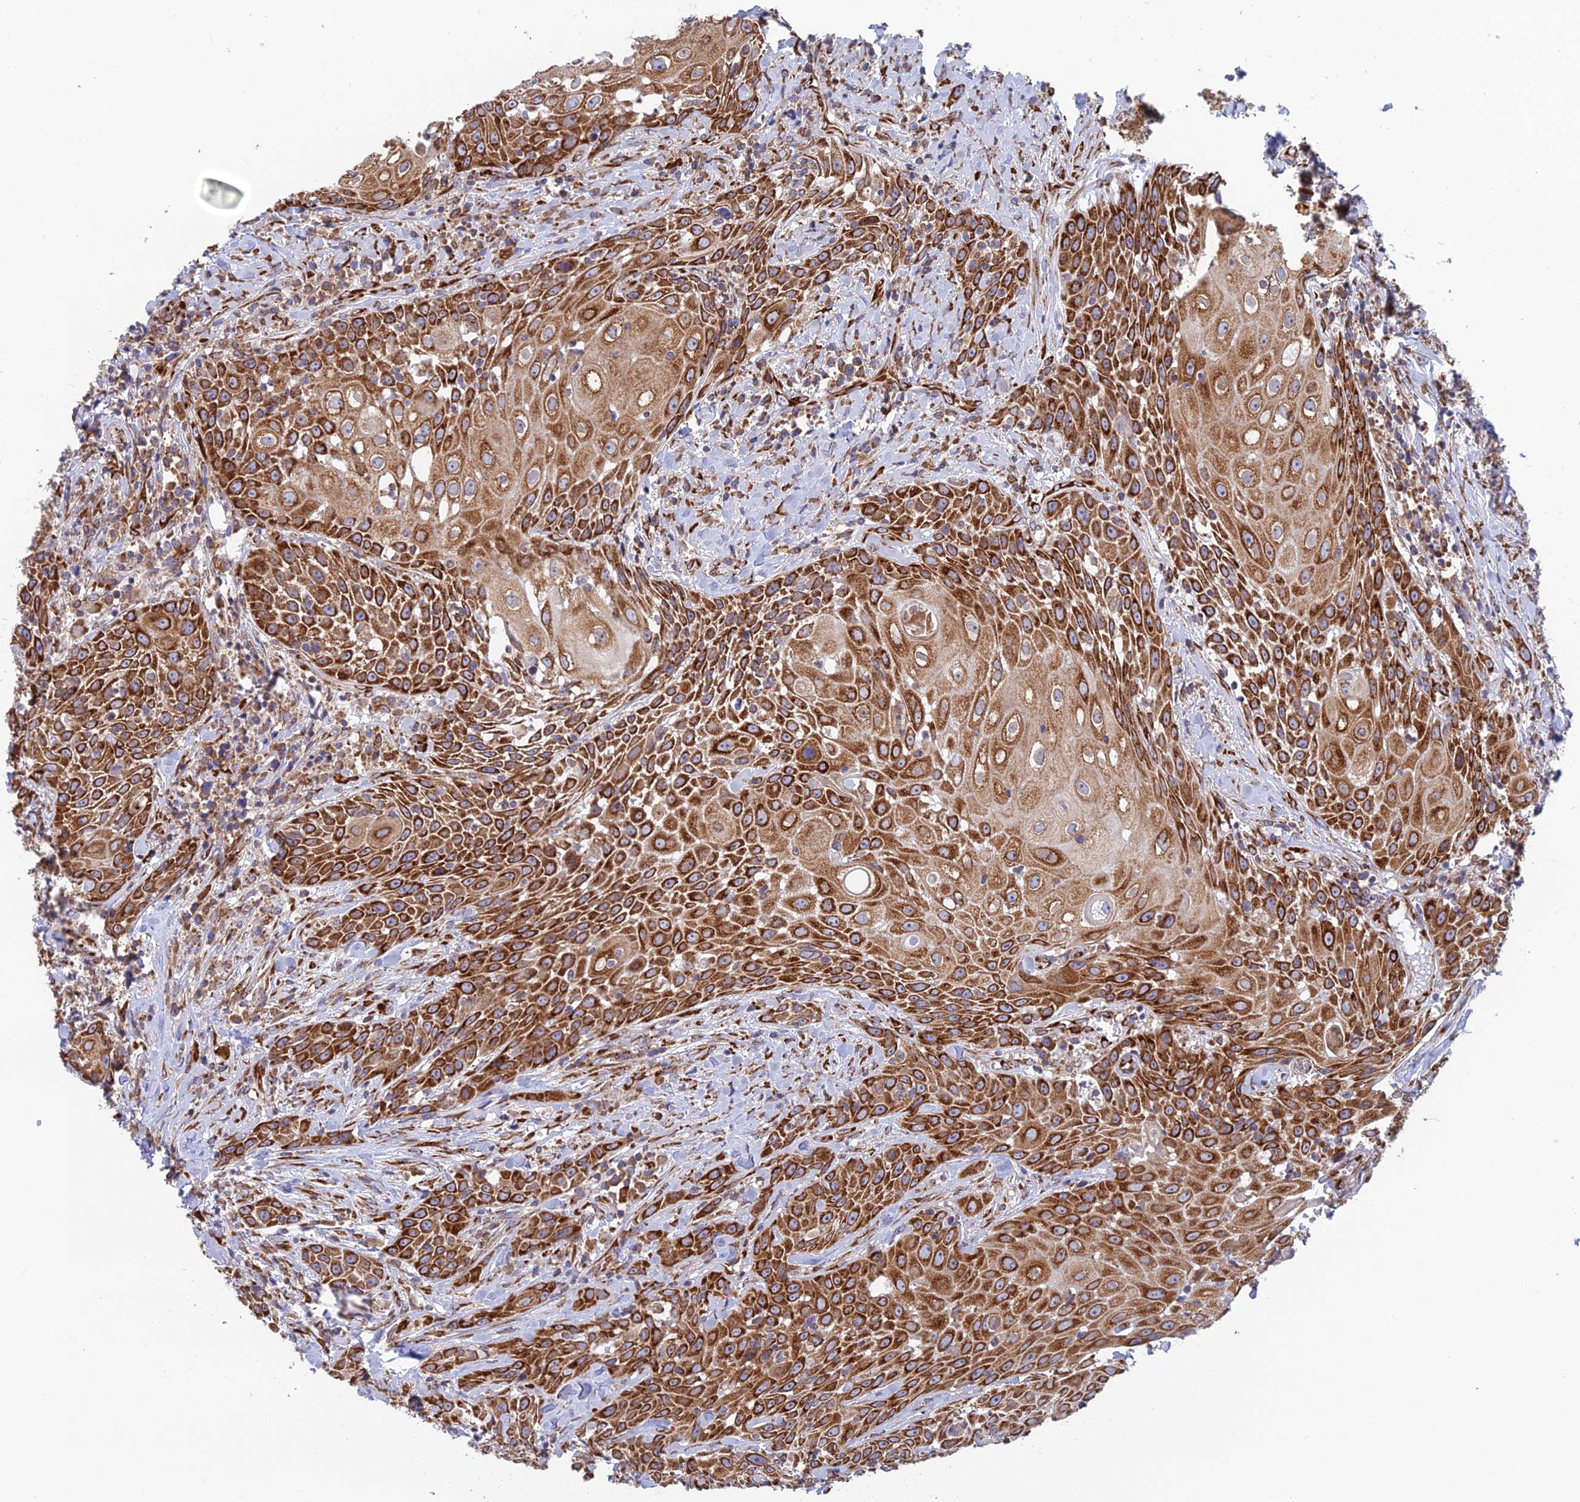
{"staining": {"intensity": "strong", "quantity": ">75%", "location": "cytoplasmic/membranous"}, "tissue": "head and neck cancer", "cell_type": "Tumor cells", "image_type": "cancer", "snomed": [{"axis": "morphology", "description": "Squamous cell carcinoma, NOS"}, {"axis": "topography", "description": "Oral tissue"}, {"axis": "topography", "description": "Head-Neck"}], "caption": "Protein expression analysis of head and neck cancer displays strong cytoplasmic/membranous positivity in approximately >75% of tumor cells.", "gene": "CCDC69", "patient": {"sex": "female", "age": 82}}